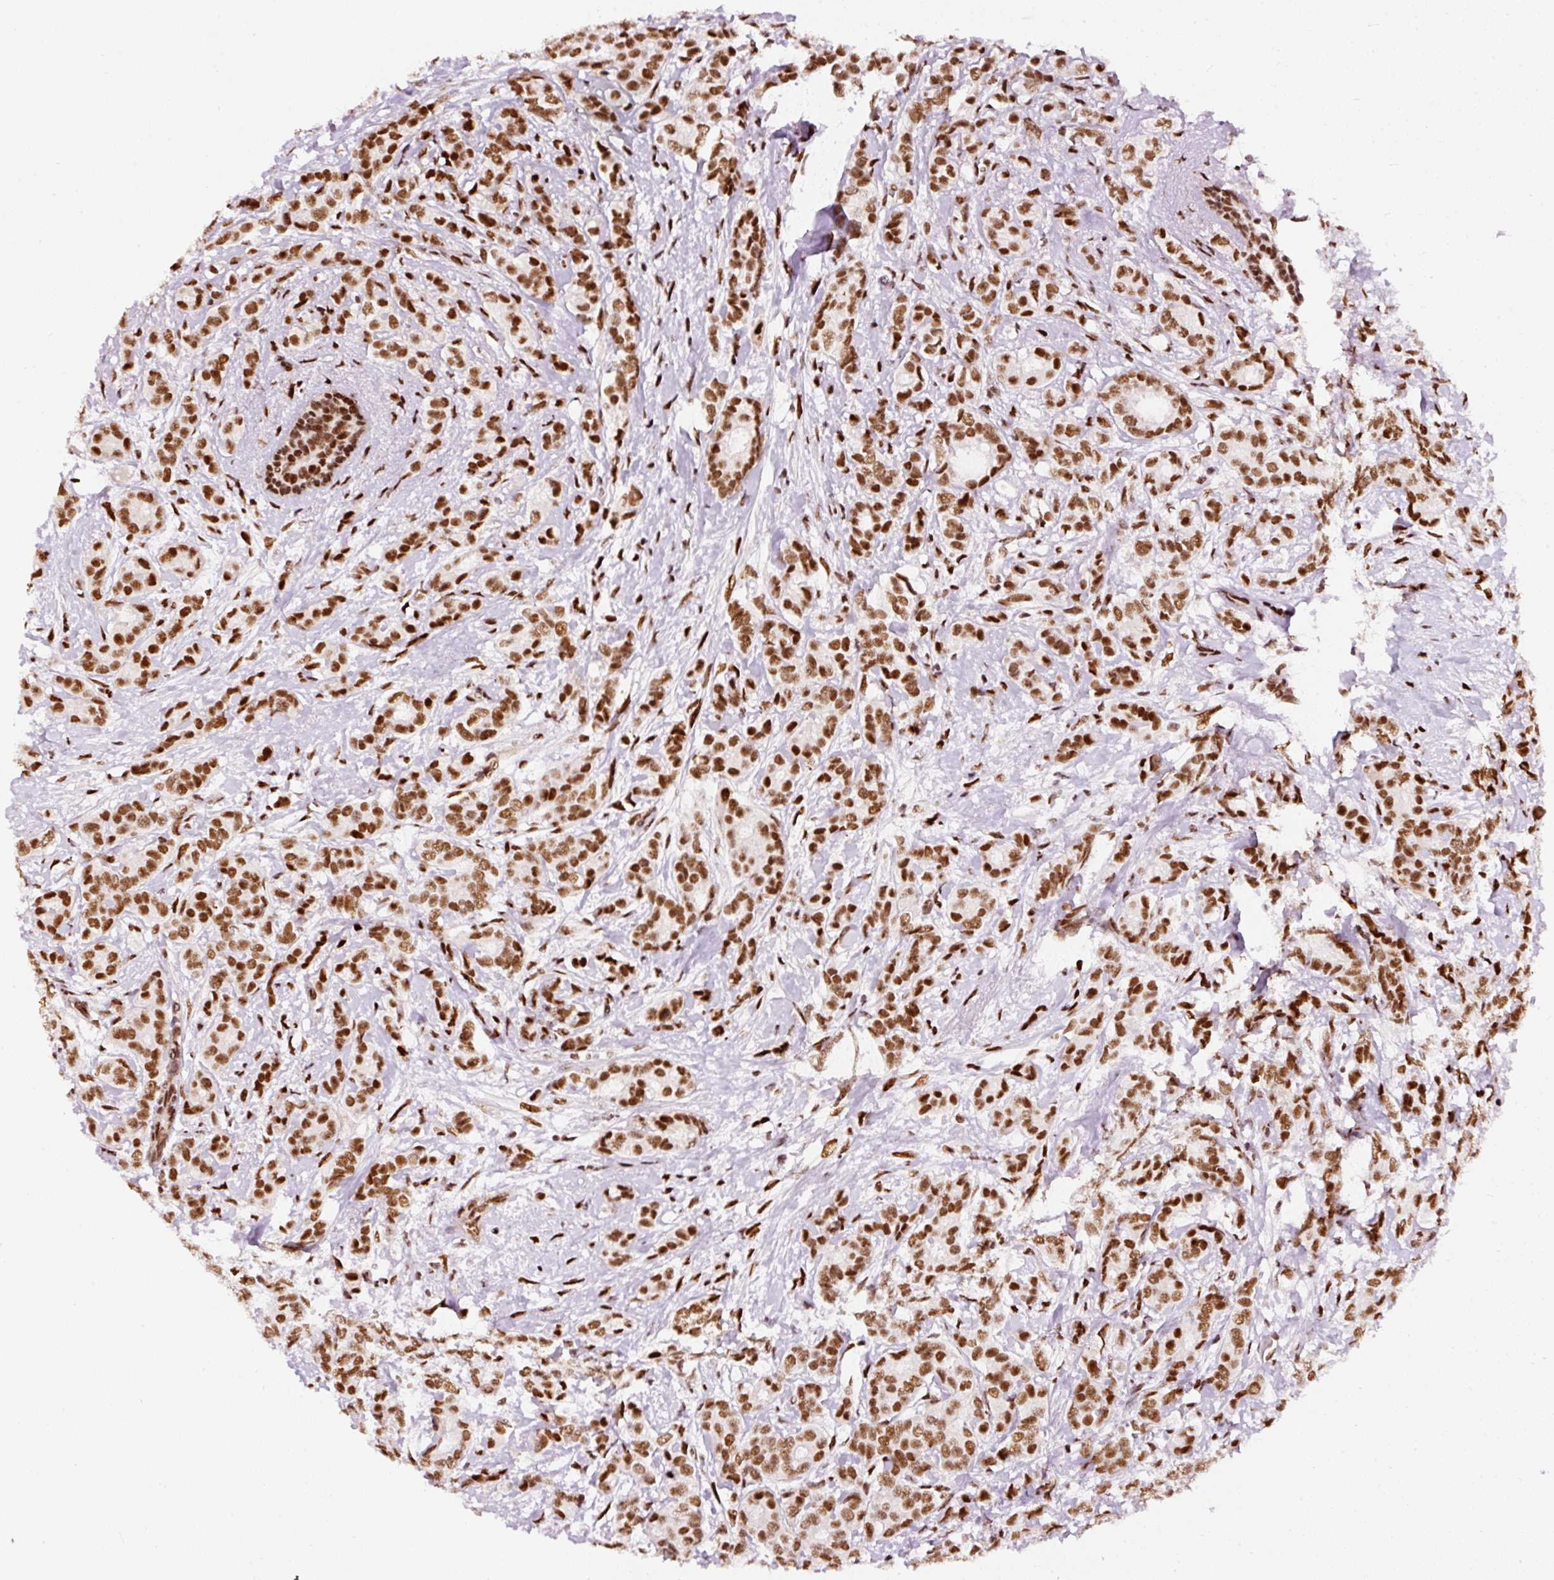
{"staining": {"intensity": "strong", "quantity": ">75%", "location": "nuclear"}, "tissue": "breast cancer", "cell_type": "Tumor cells", "image_type": "cancer", "snomed": [{"axis": "morphology", "description": "Duct carcinoma"}, {"axis": "topography", "description": "Breast"}], "caption": "Protein expression analysis of human breast cancer (intraductal carcinoma) reveals strong nuclear positivity in about >75% of tumor cells.", "gene": "HNRNPC", "patient": {"sex": "female", "age": 73}}